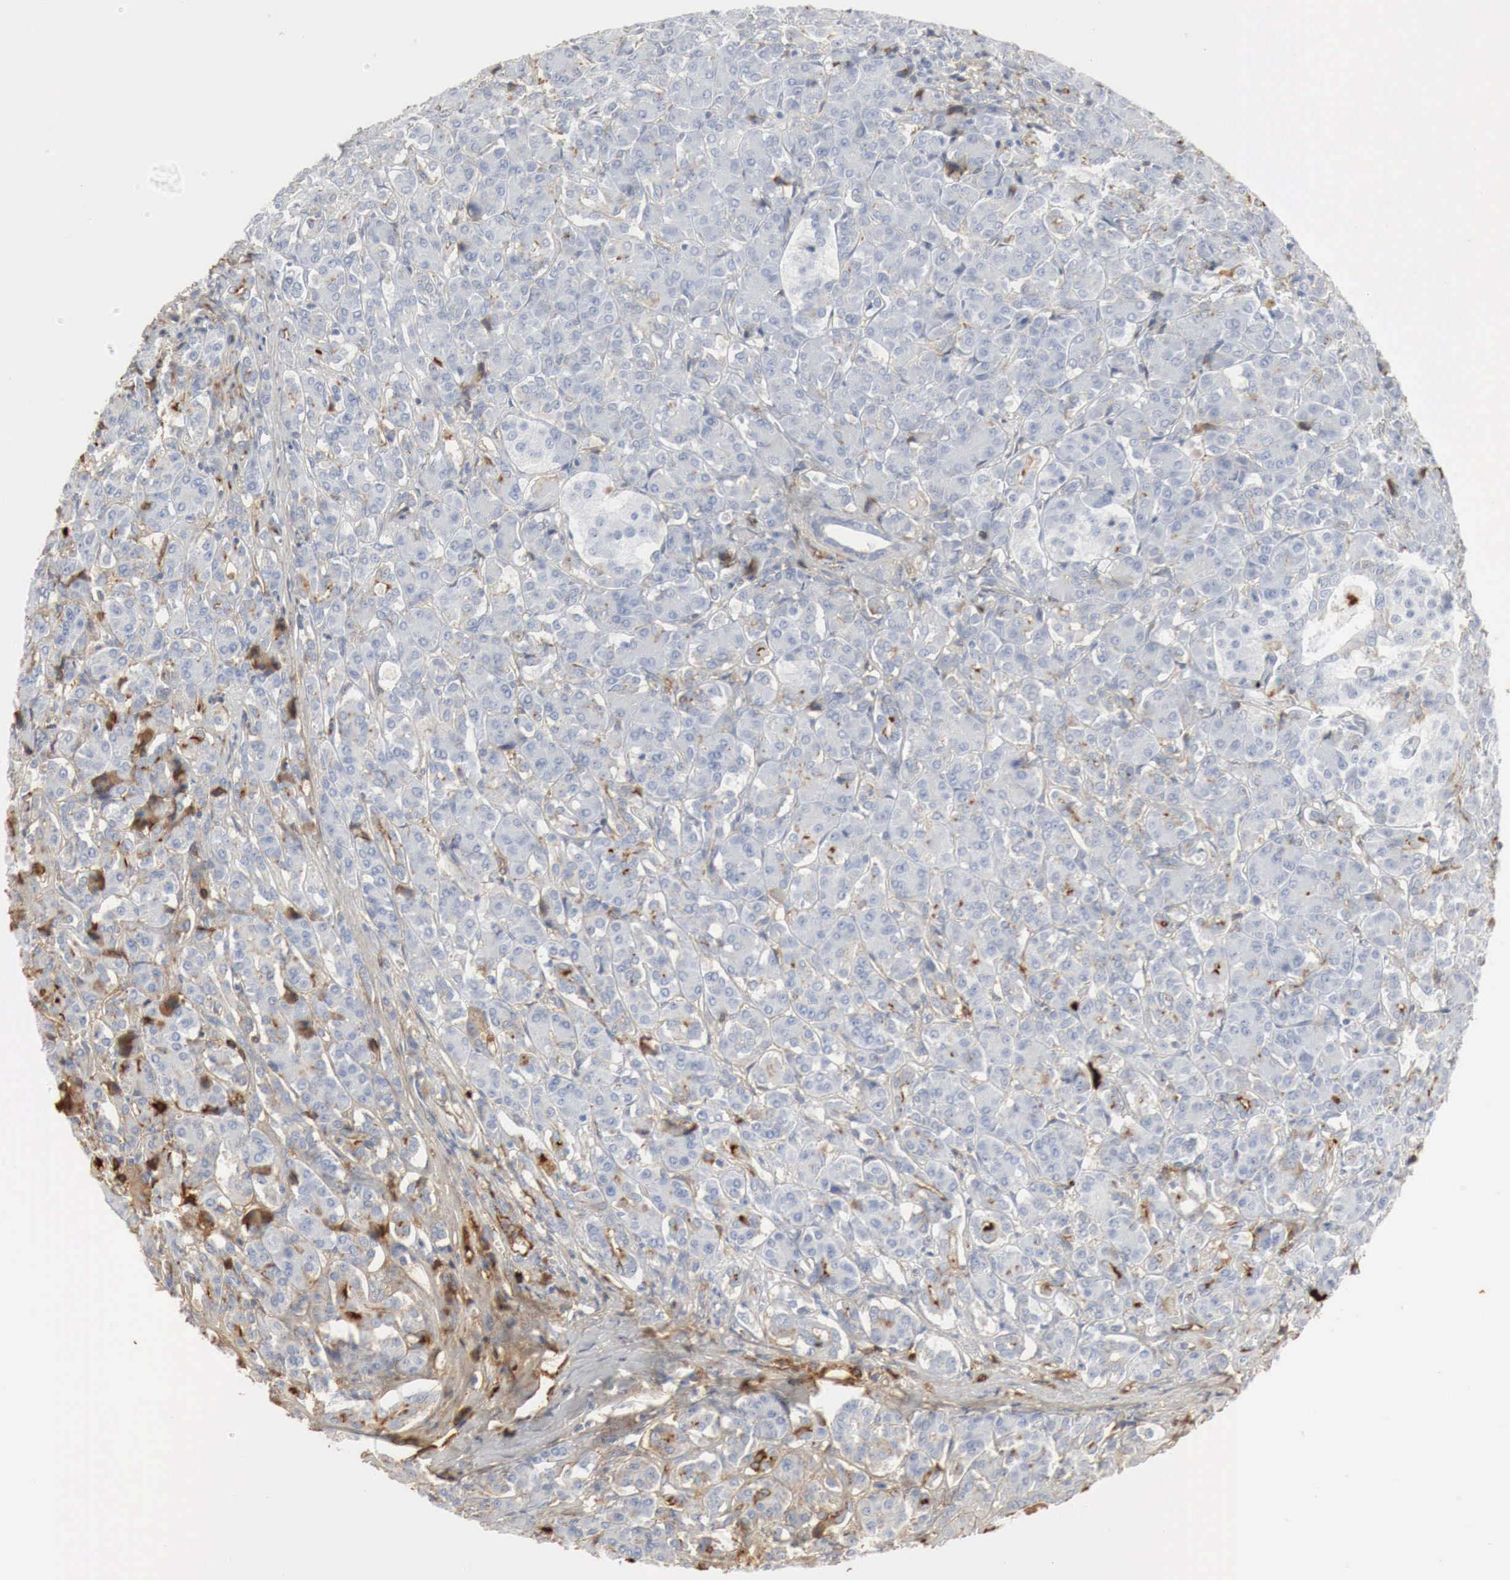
{"staining": {"intensity": "negative", "quantity": "none", "location": "none"}, "tissue": "pancreas", "cell_type": "Exocrine glandular cells", "image_type": "normal", "snomed": [{"axis": "morphology", "description": "Normal tissue, NOS"}, {"axis": "topography", "description": "Lymph node"}, {"axis": "topography", "description": "Pancreas"}], "caption": "There is no significant expression in exocrine glandular cells of pancreas. (DAB (3,3'-diaminobenzidine) IHC visualized using brightfield microscopy, high magnification).", "gene": "IGLC3", "patient": {"sex": "male", "age": 59}}